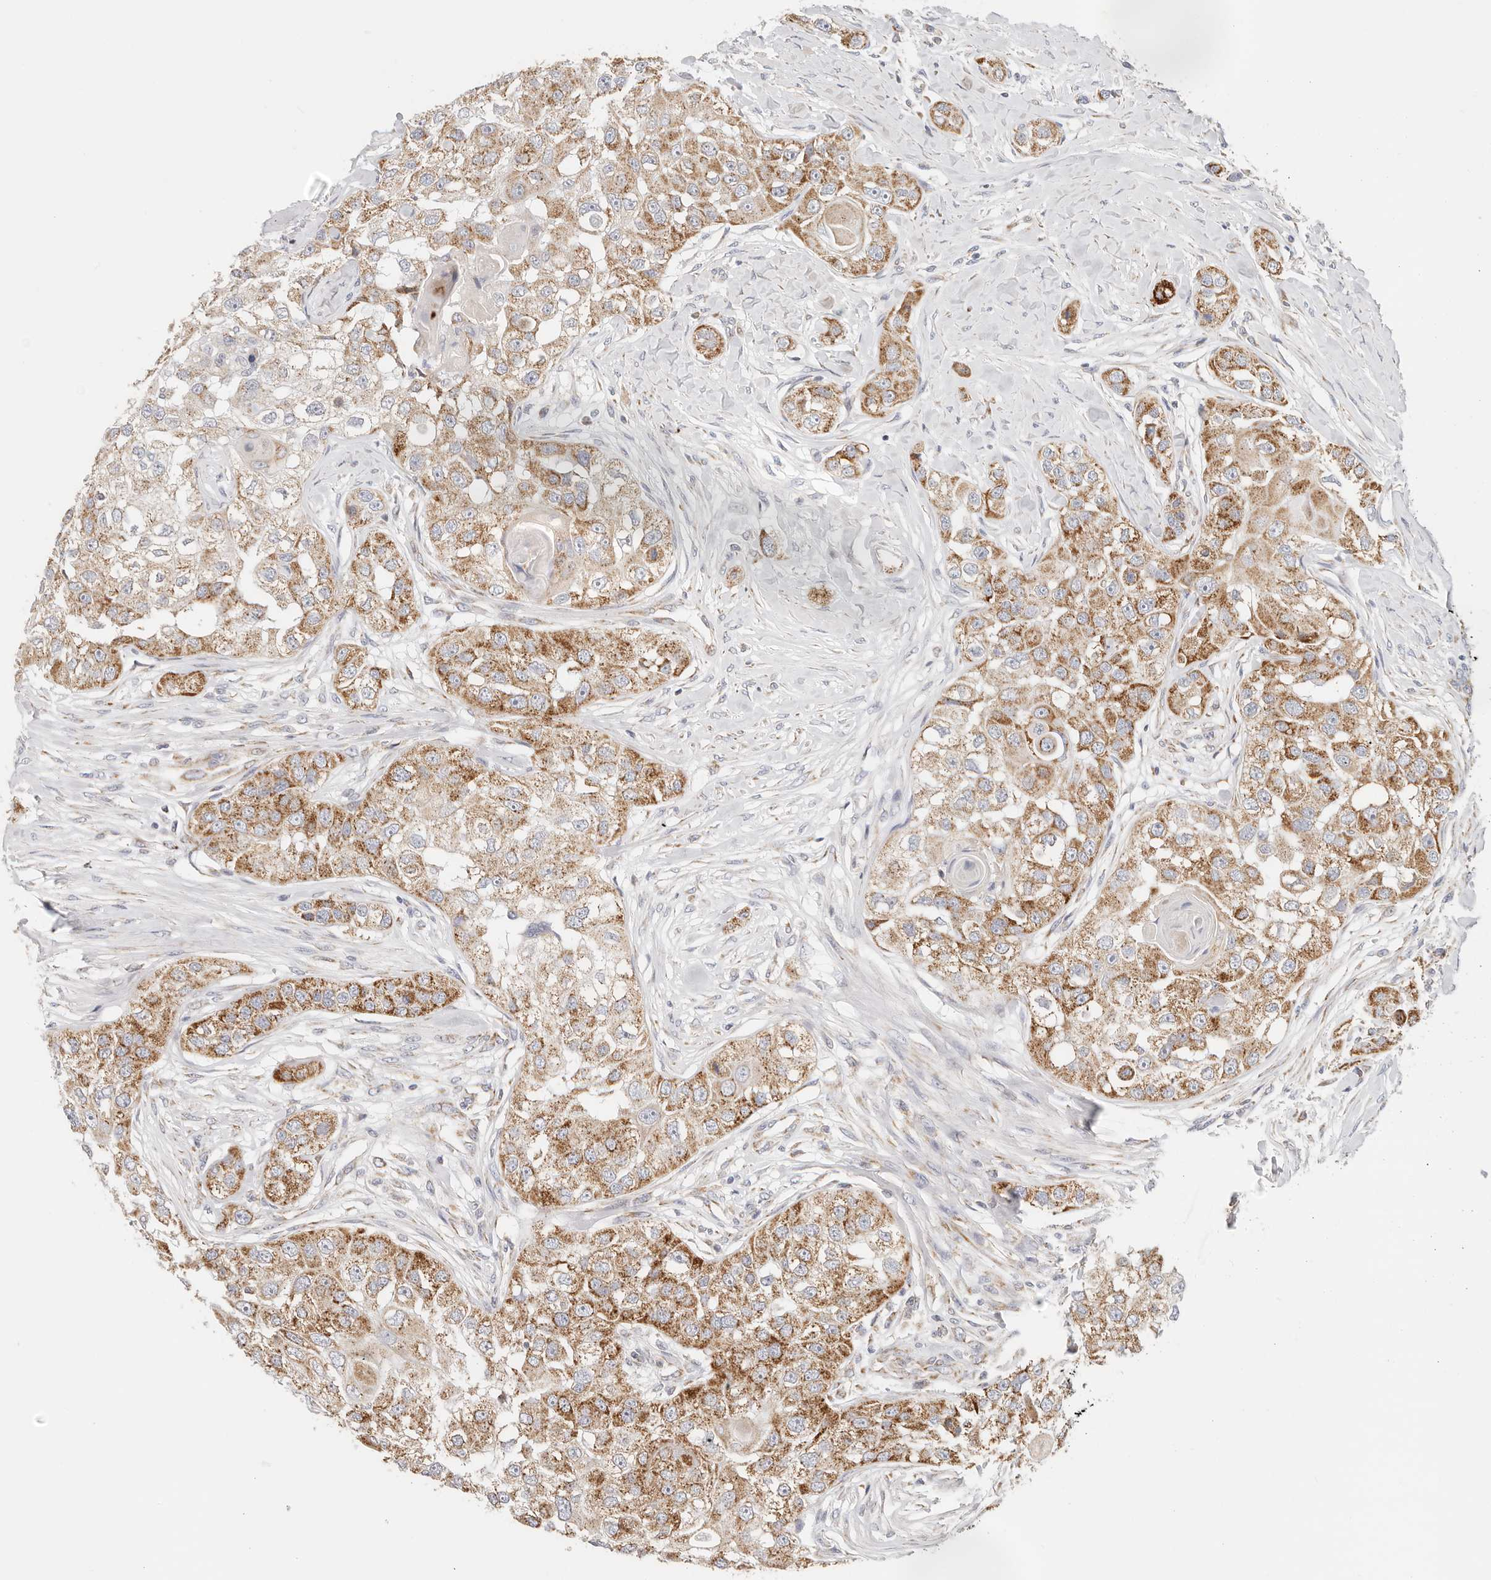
{"staining": {"intensity": "moderate", "quantity": "25%-75%", "location": "cytoplasmic/membranous"}, "tissue": "head and neck cancer", "cell_type": "Tumor cells", "image_type": "cancer", "snomed": [{"axis": "morphology", "description": "Normal tissue, NOS"}, {"axis": "morphology", "description": "Squamous cell carcinoma, NOS"}, {"axis": "topography", "description": "Skeletal muscle"}, {"axis": "topography", "description": "Head-Neck"}], "caption": "Tumor cells display medium levels of moderate cytoplasmic/membranous staining in about 25%-75% of cells in squamous cell carcinoma (head and neck). The staining was performed using DAB to visualize the protein expression in brown, while the nuclei were stained in blue with hematoxylin (Magnification: 20x).", "gene": "AFDN", "patient": {"sex": "male", "age": 51}}